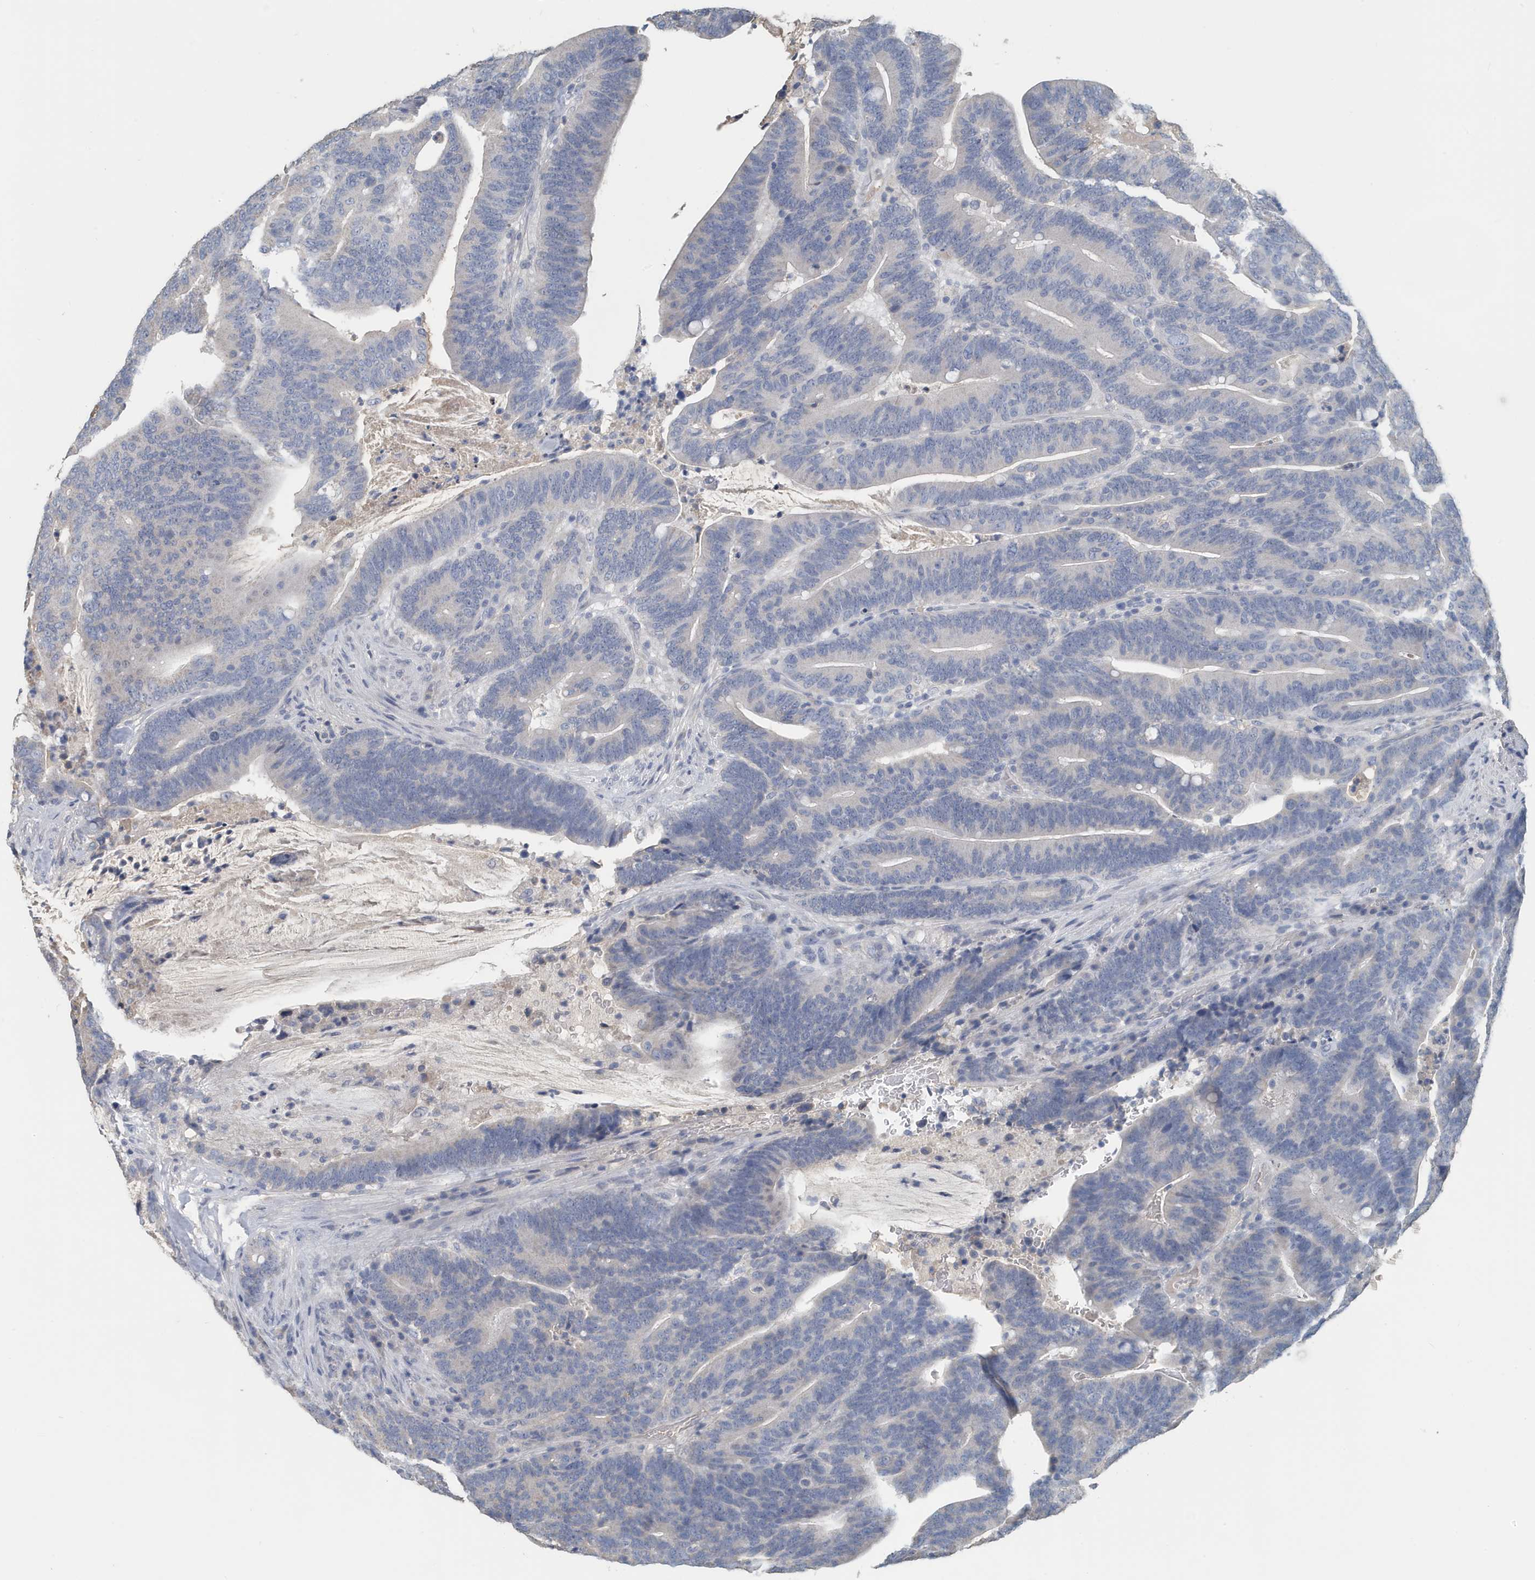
{"staining": {"intensity": "negative", "quantity": "none", "location": "none"}, "tissue": "colorectal cancer", "cell_type": "Tumor cells", "image_type": "cancer", "snomed": [{"axis": "morphology", "description": "Adenocarcinoma, NOS"}, {"axis": "topography", "description": "Colon"}], "caption": "Protein analysis of colorectal cancer demonstrates no significant staining in tumor cells.", "gene": "UGT2B4", "patient": {"sex": "female", "age": 66}}